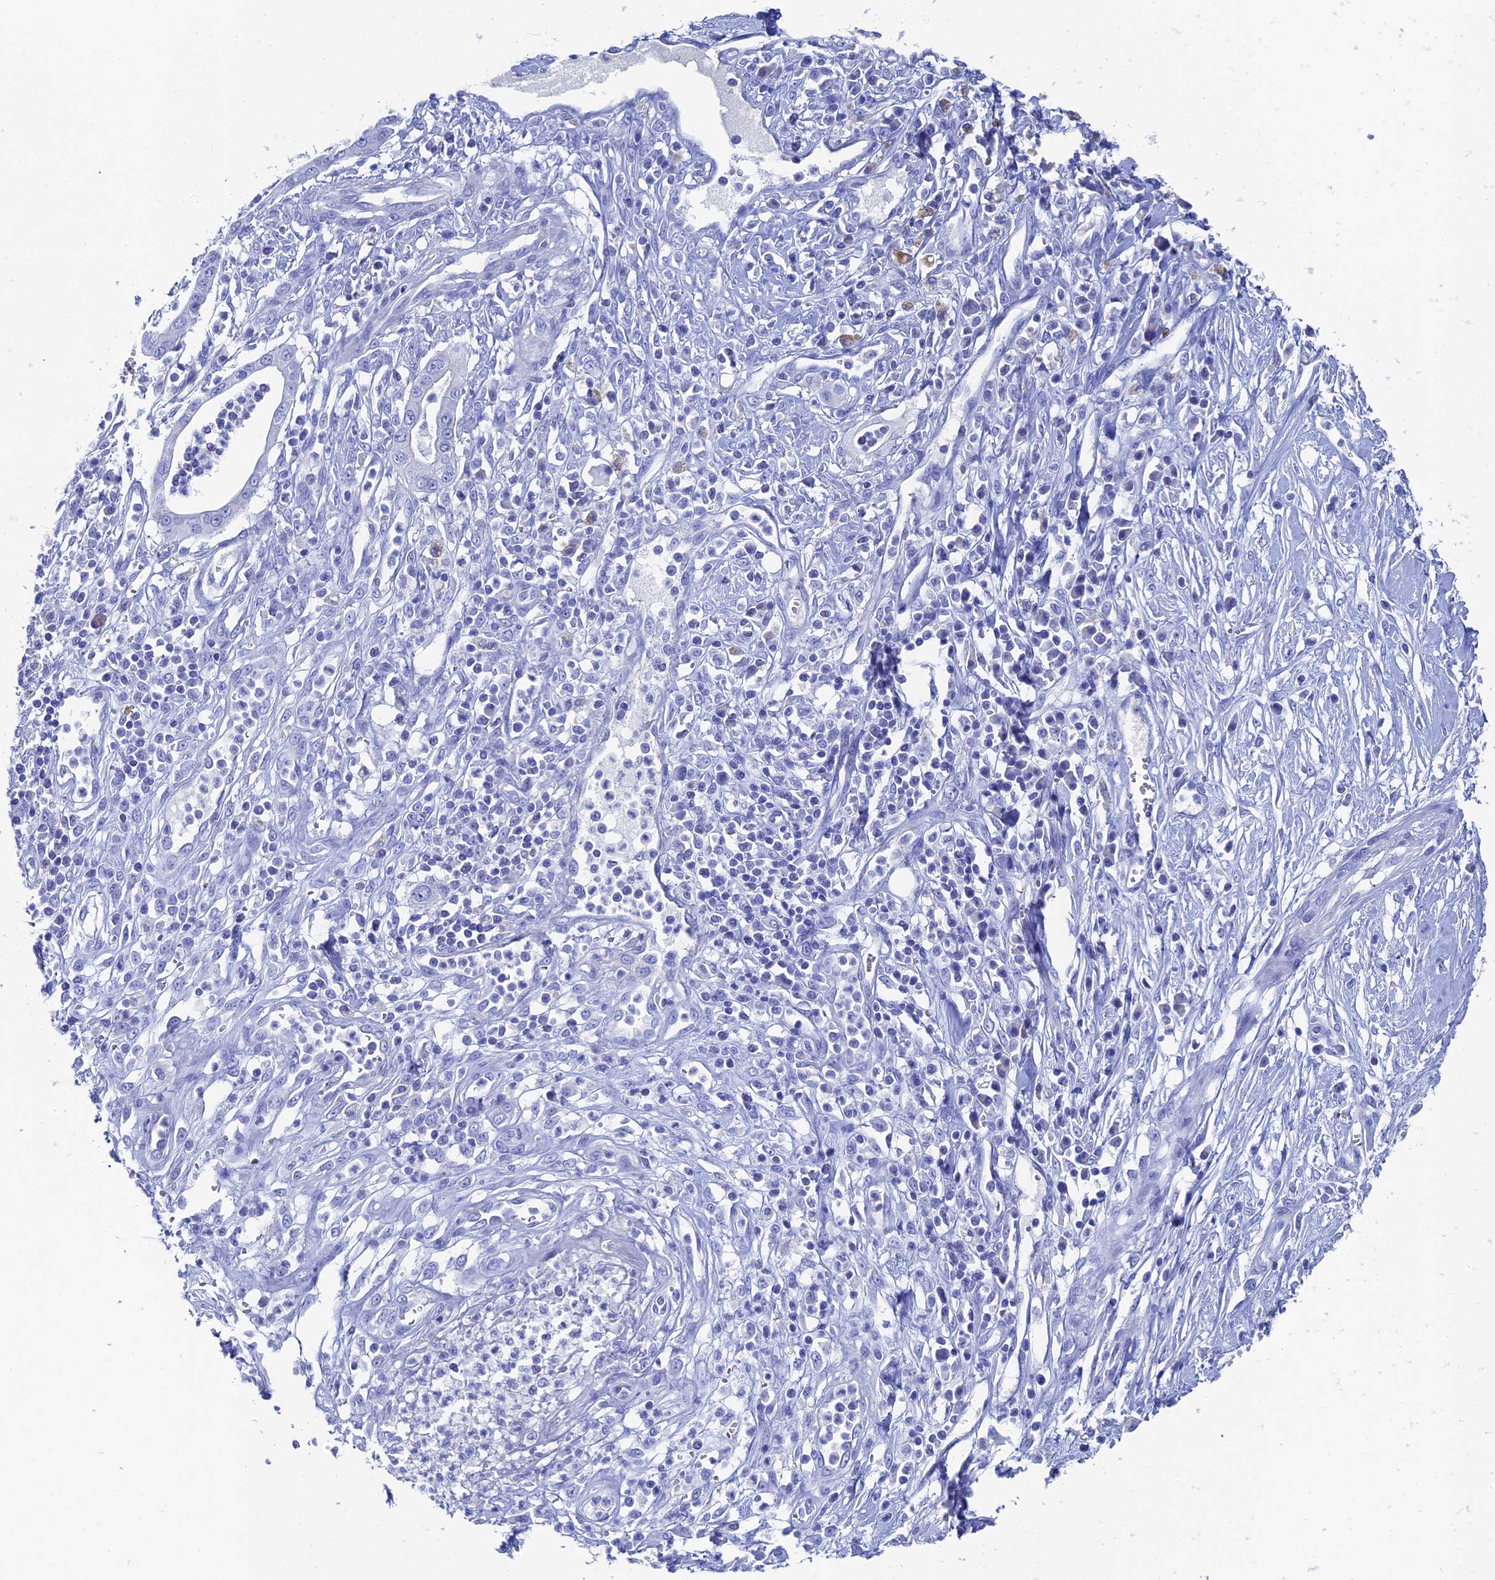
{"staining": {"intensity": "negative", "quantity": "none", "location": "none"}, "tissue": "pancreatic cancer", "cell_type": "Tumor cells", "image_type": "cancer", "snomed": [{"axis": "morphology", "description": "Adenocarcinoma, NOS"}, {"axis": "topography", "description": "Pancreas"}], "caption": "IHC histopathology image of neoplastic tissue: pancreatic cancer stained with DAB exhibits no significant protein positivity in tumor cells.", "gene": "UNC119", "patient": {"sex": "male", "age": 68}}